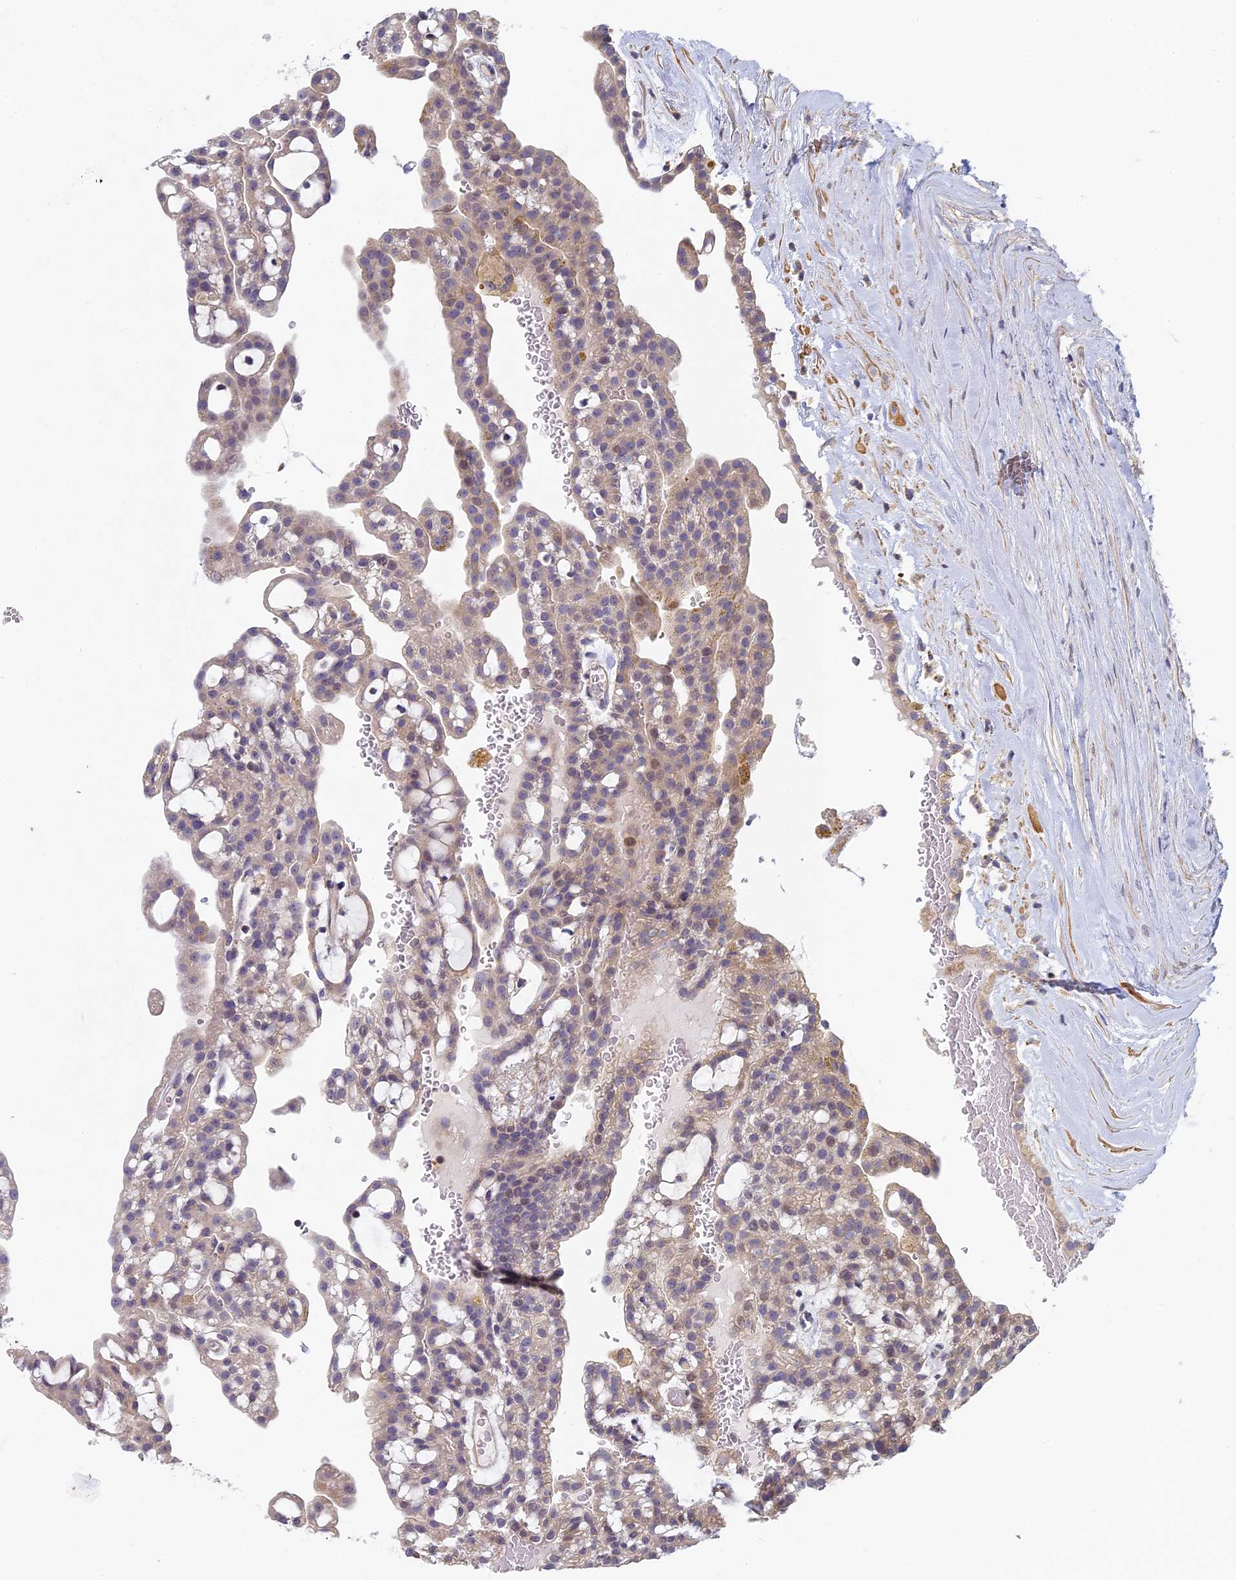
{"staining": {"intensity": "weak", "quantity": "25%-75%", "location": "cytoplasmic/membranous"}, "tissue": "renal cancer", "cell_type": "Tumor cells", "image_type": "cancer", "snomed": [{"axis": "morphology", "description": "Adenocarcinoma, NOS"}, {"axis": "topography", "description": "Kidney"}], "caption": "A low amount of weak cytoplasmic/membranous expression is appreciated in approximately 25%-75% of tumor cells in adenocarcinoma (renal) tissue.", "gene": "DIXDC1", "patient": {"sex": "male", "age": 63}}